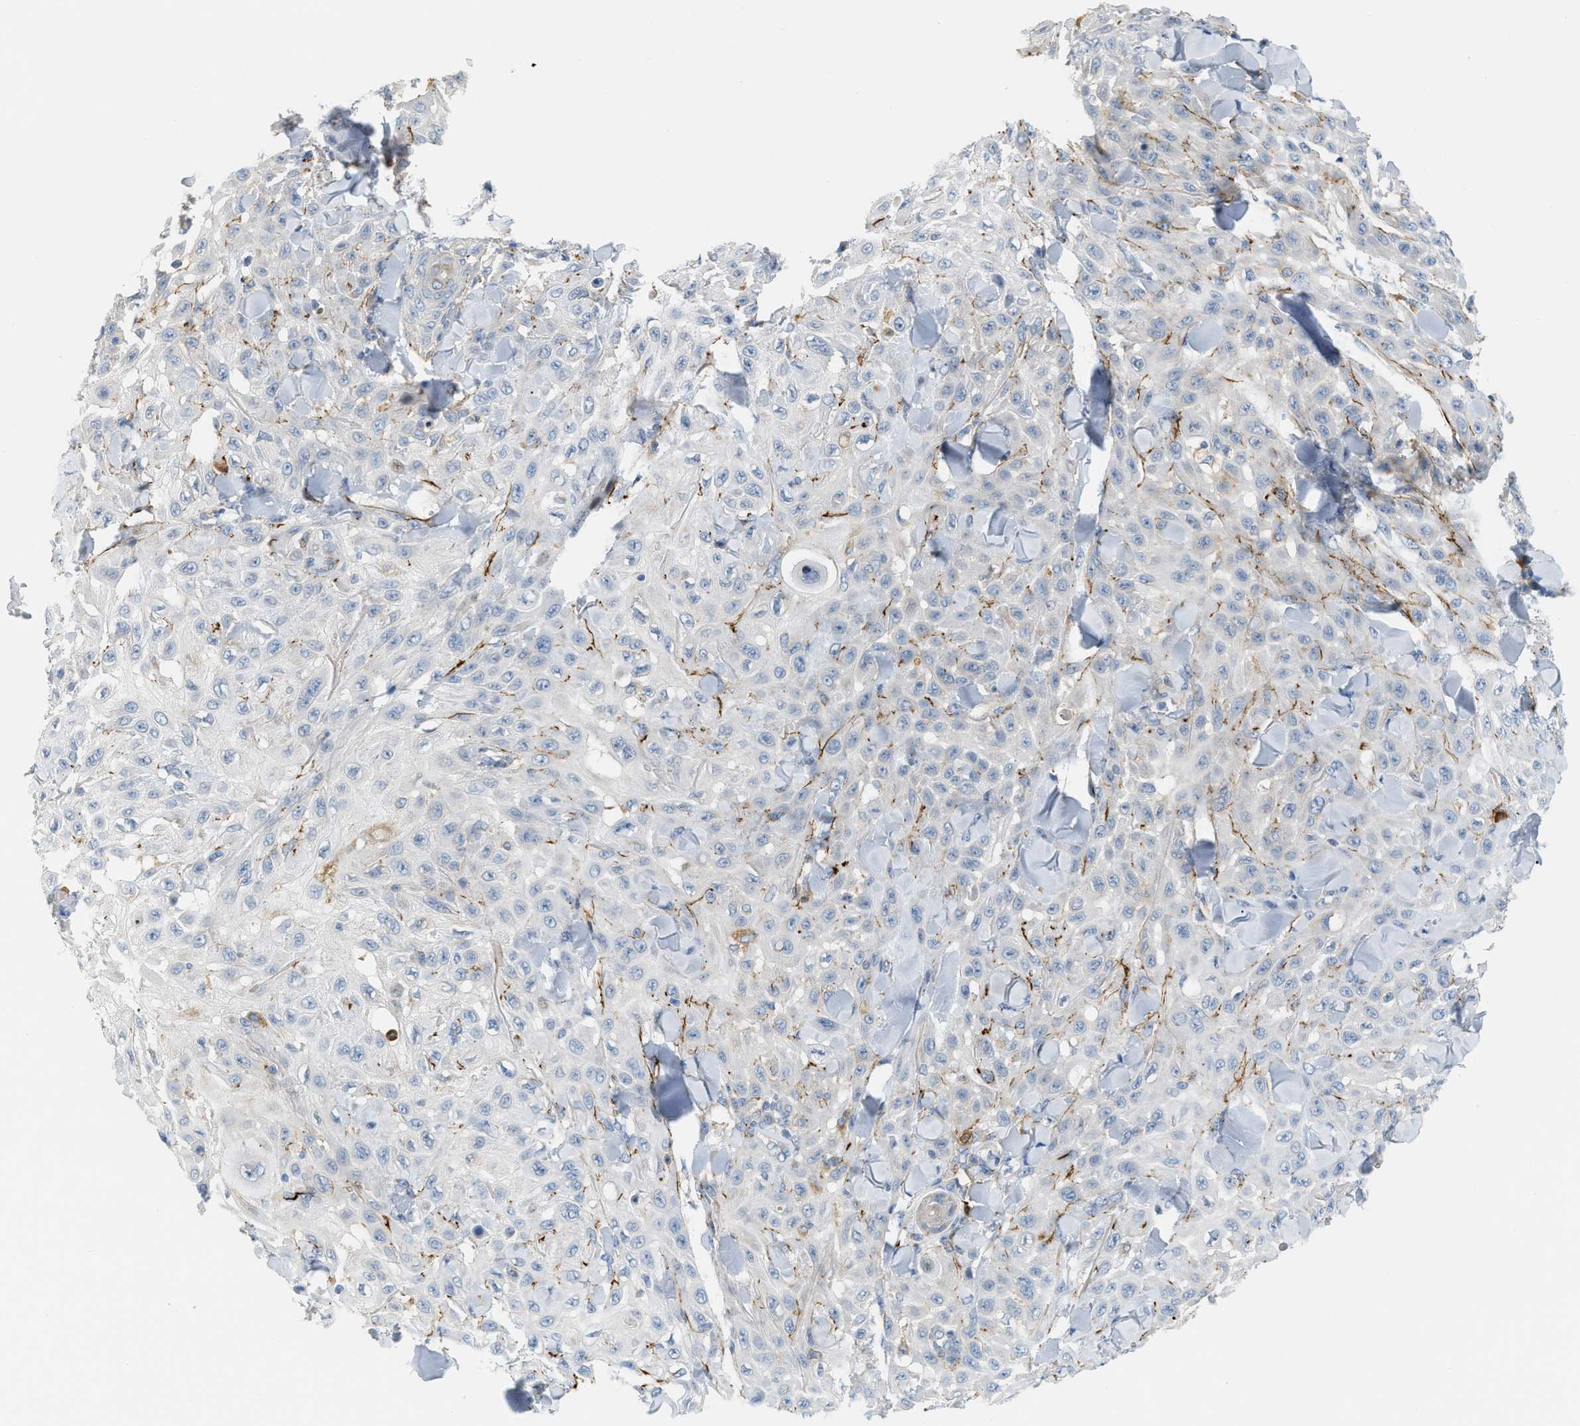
{"staining": {"intensity": "negative", "quantity": "none", "location": "none"}, "tissue": "skin cancer", "cell_type": "Tumor cells", "image_type": "cancer", "snomed": [{"axis": "morphology", "description": "Squamous cell carcinoma, NOS"}, {"axis": "topography", "description": "Skin"}], "caption": "Immunohistochemistry of human squamous cell carcinoma (skin) displays no expression in tumor cells.", "gene": "LMBRD1", "patient": {"sex": "male", "age": 24}}